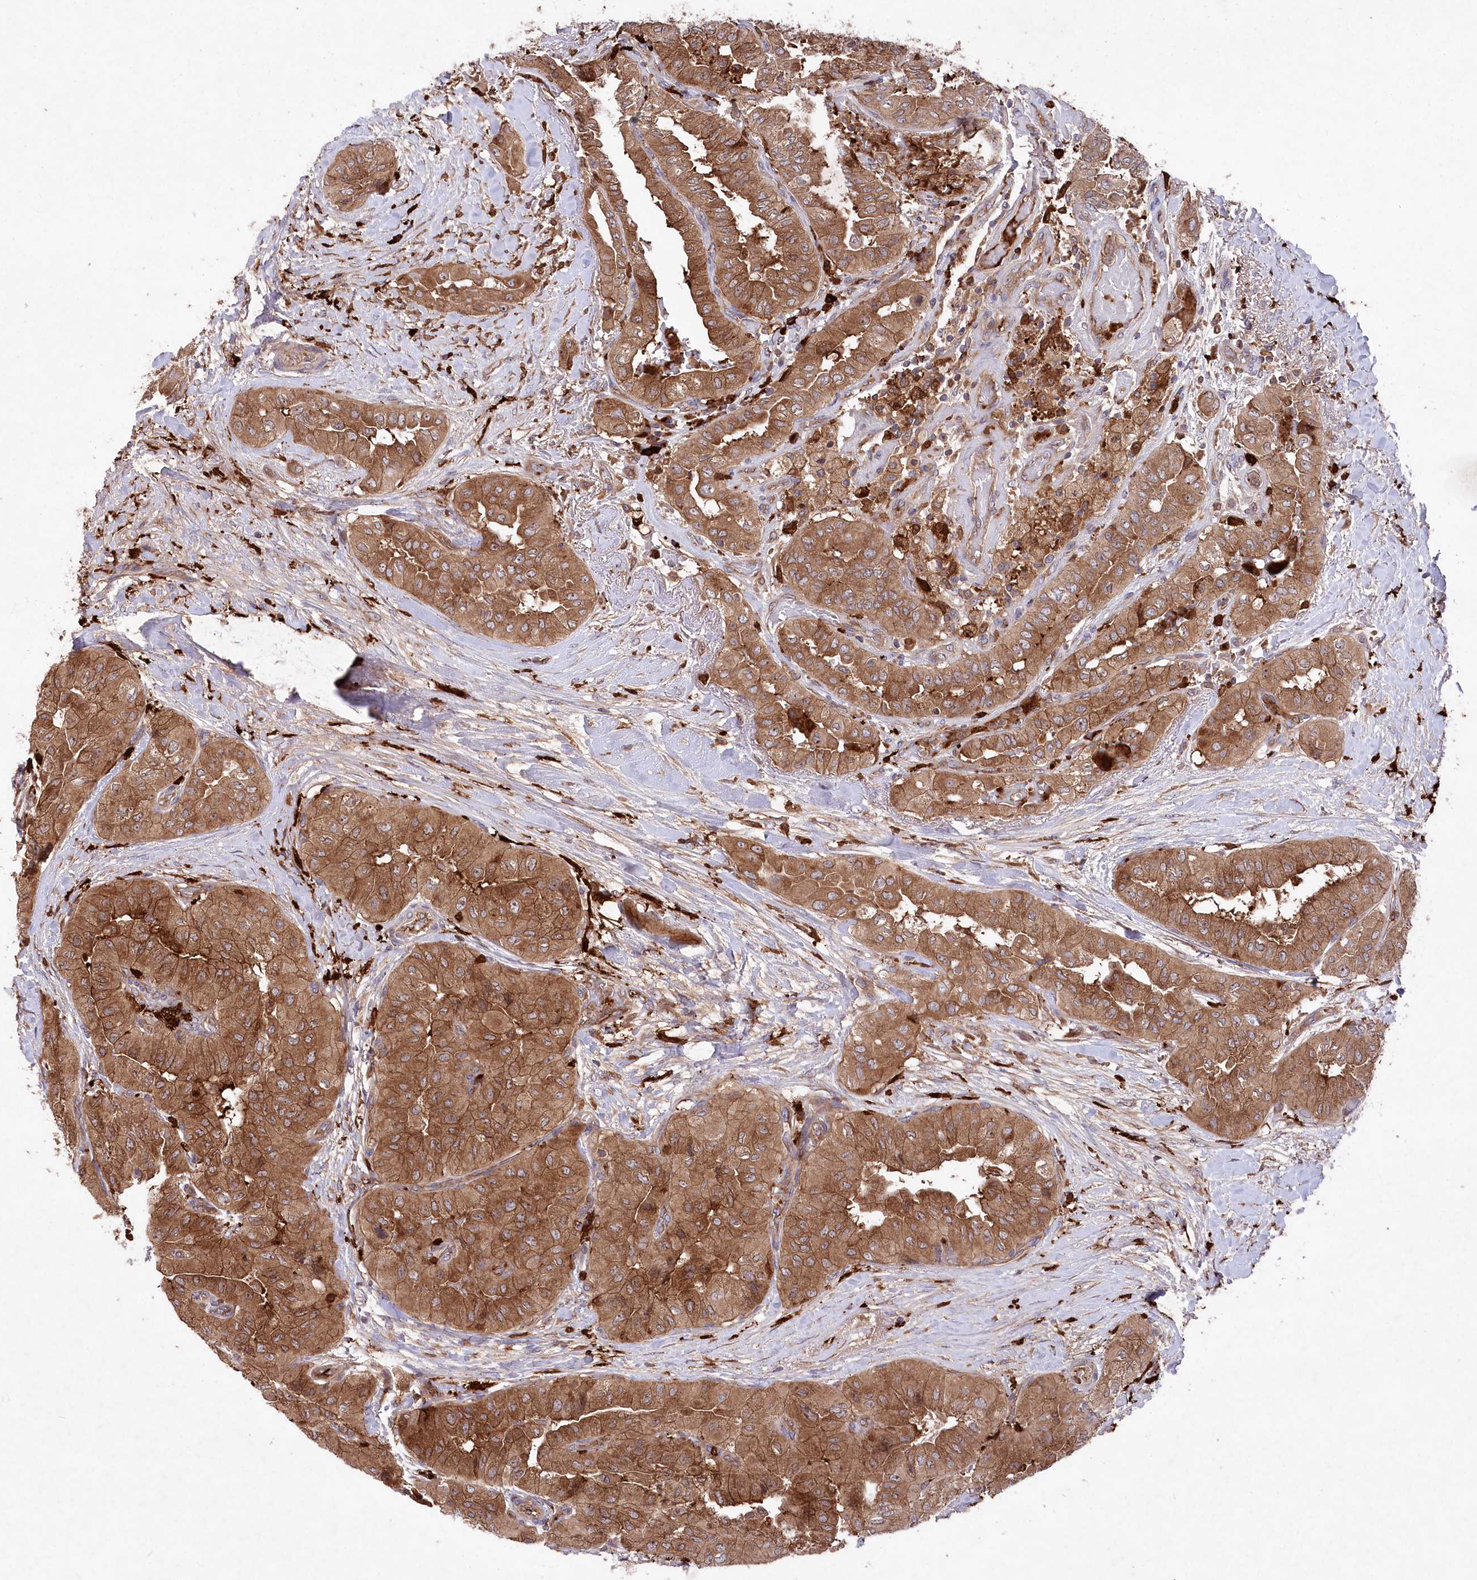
{"staining": {"intensity": "strong", "quantity": ">75%", "location": "cytoplasmic/membranous"}, "tissue": "thyroid cancer", "cell_type": "Tumor cells", "image_type": "cancer", "snomed": [{"axis": "morphology", "description": "Papillary adenocarcinoma, NOS"}, {"axis": "topography", "description": "Thyroid gland"}], "caption": "Tumor cells display strong cytoplasmic/membranous positivity in about >75% of cells in thyroid cancer (papillary adenocarcinoma). (DAB IHC with brightfield microscopy, high magnification).", "gene": "PPP1R21", "patient": {"sex": "female", "age": 59}}